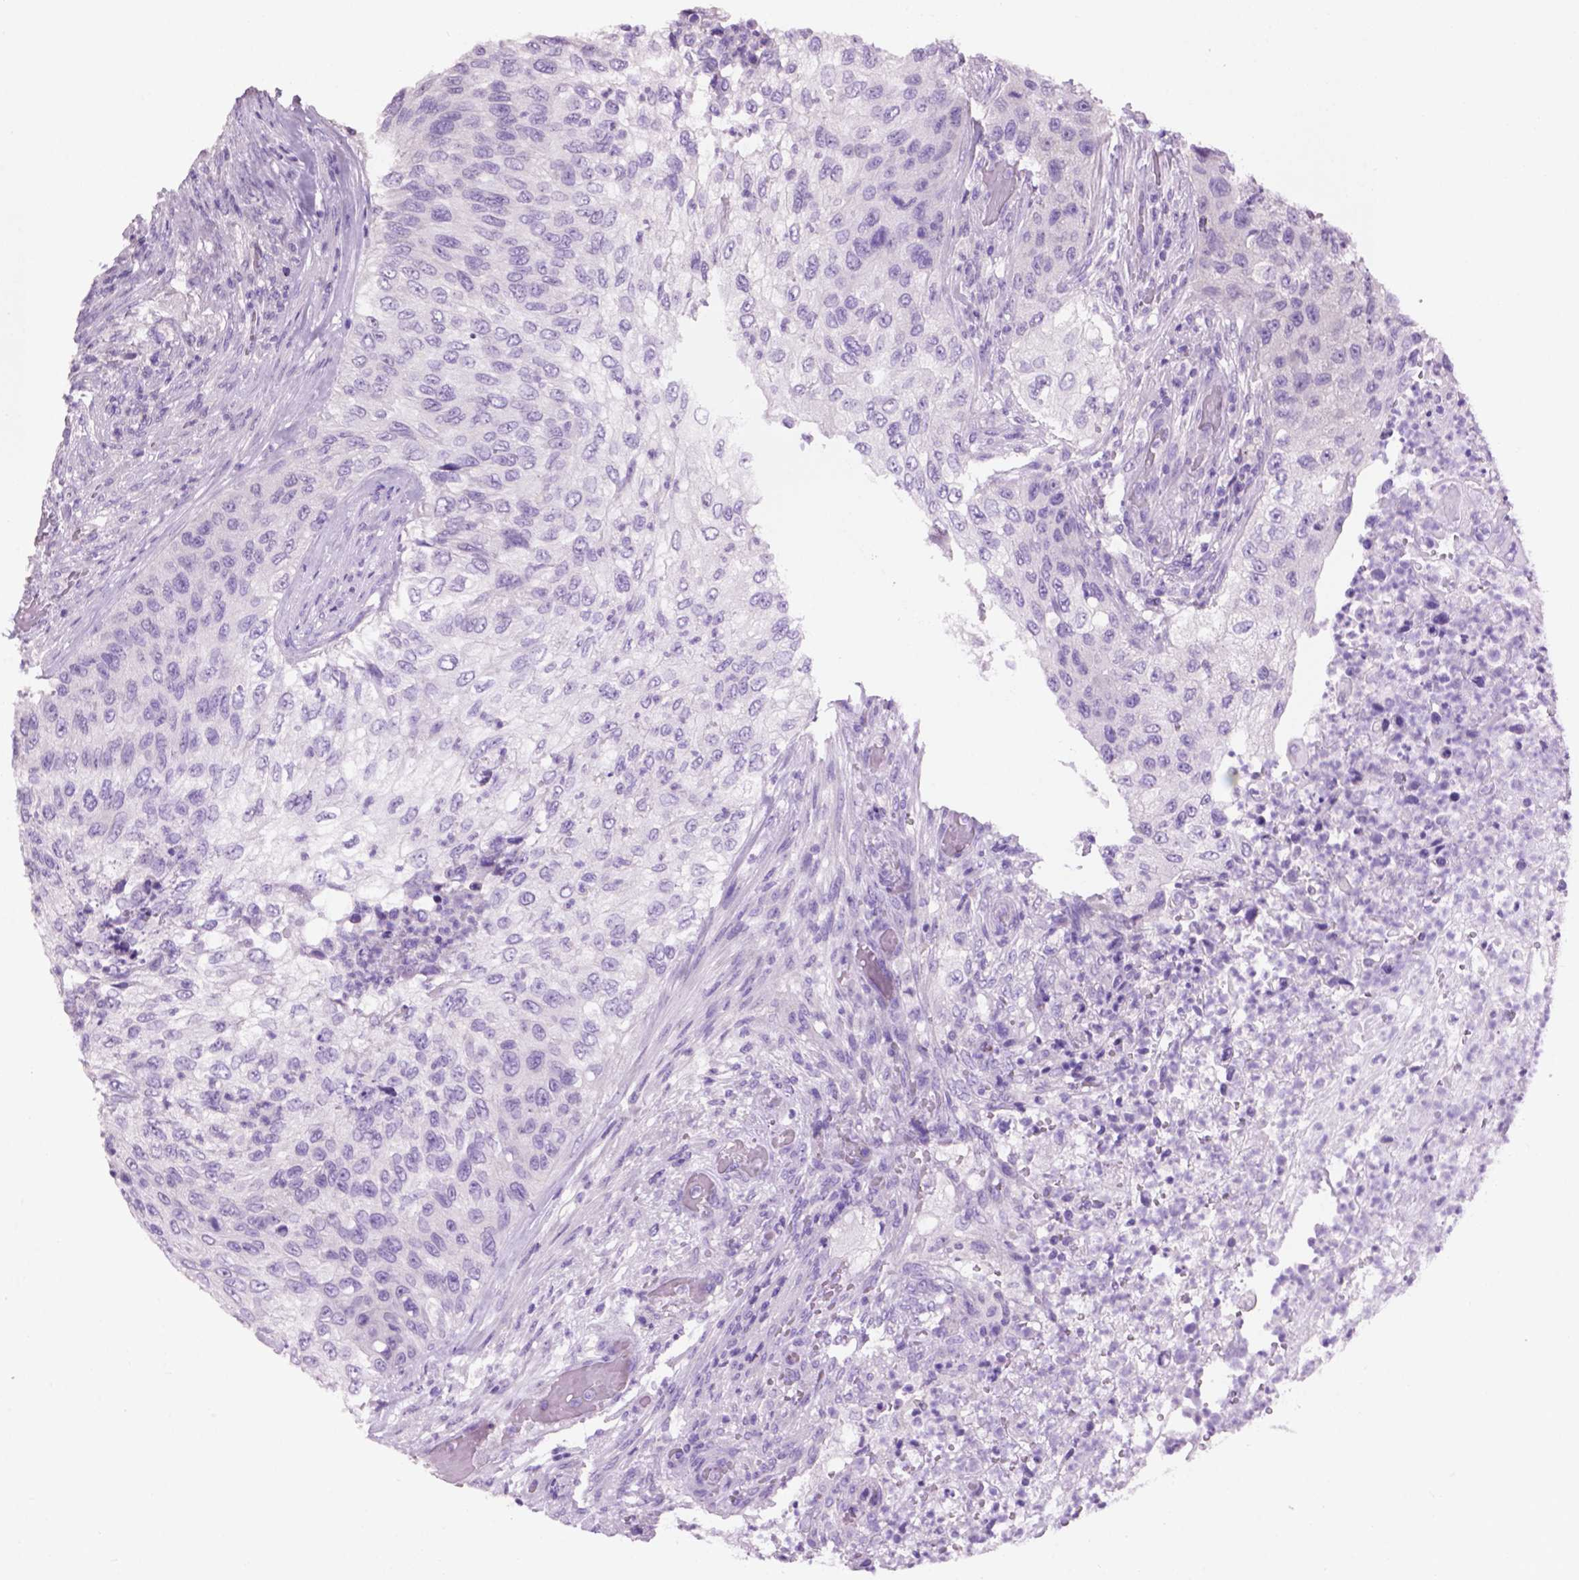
{"staining": {"intensity": "negative", "quantity": "none", "location": "none"}, "tissue": "urothelial cancer", "cell_type": "Tumor cells", "image_type": "cancer", "snomed": [{"axis": "morphology", "description": "Urothelial carcinoma, High grade"}, {"axis": "topography", "description": "Urinary bladder"}], "caption": "An immunohistochemistry (IHC) image of urothelial carcinoma (high-grade) is shown. There is no staining in tumor cells of urothelial carcinoma (high-grade).", "gene": "CRYBA4", "patient": {"sex": "female", "age": 60}}